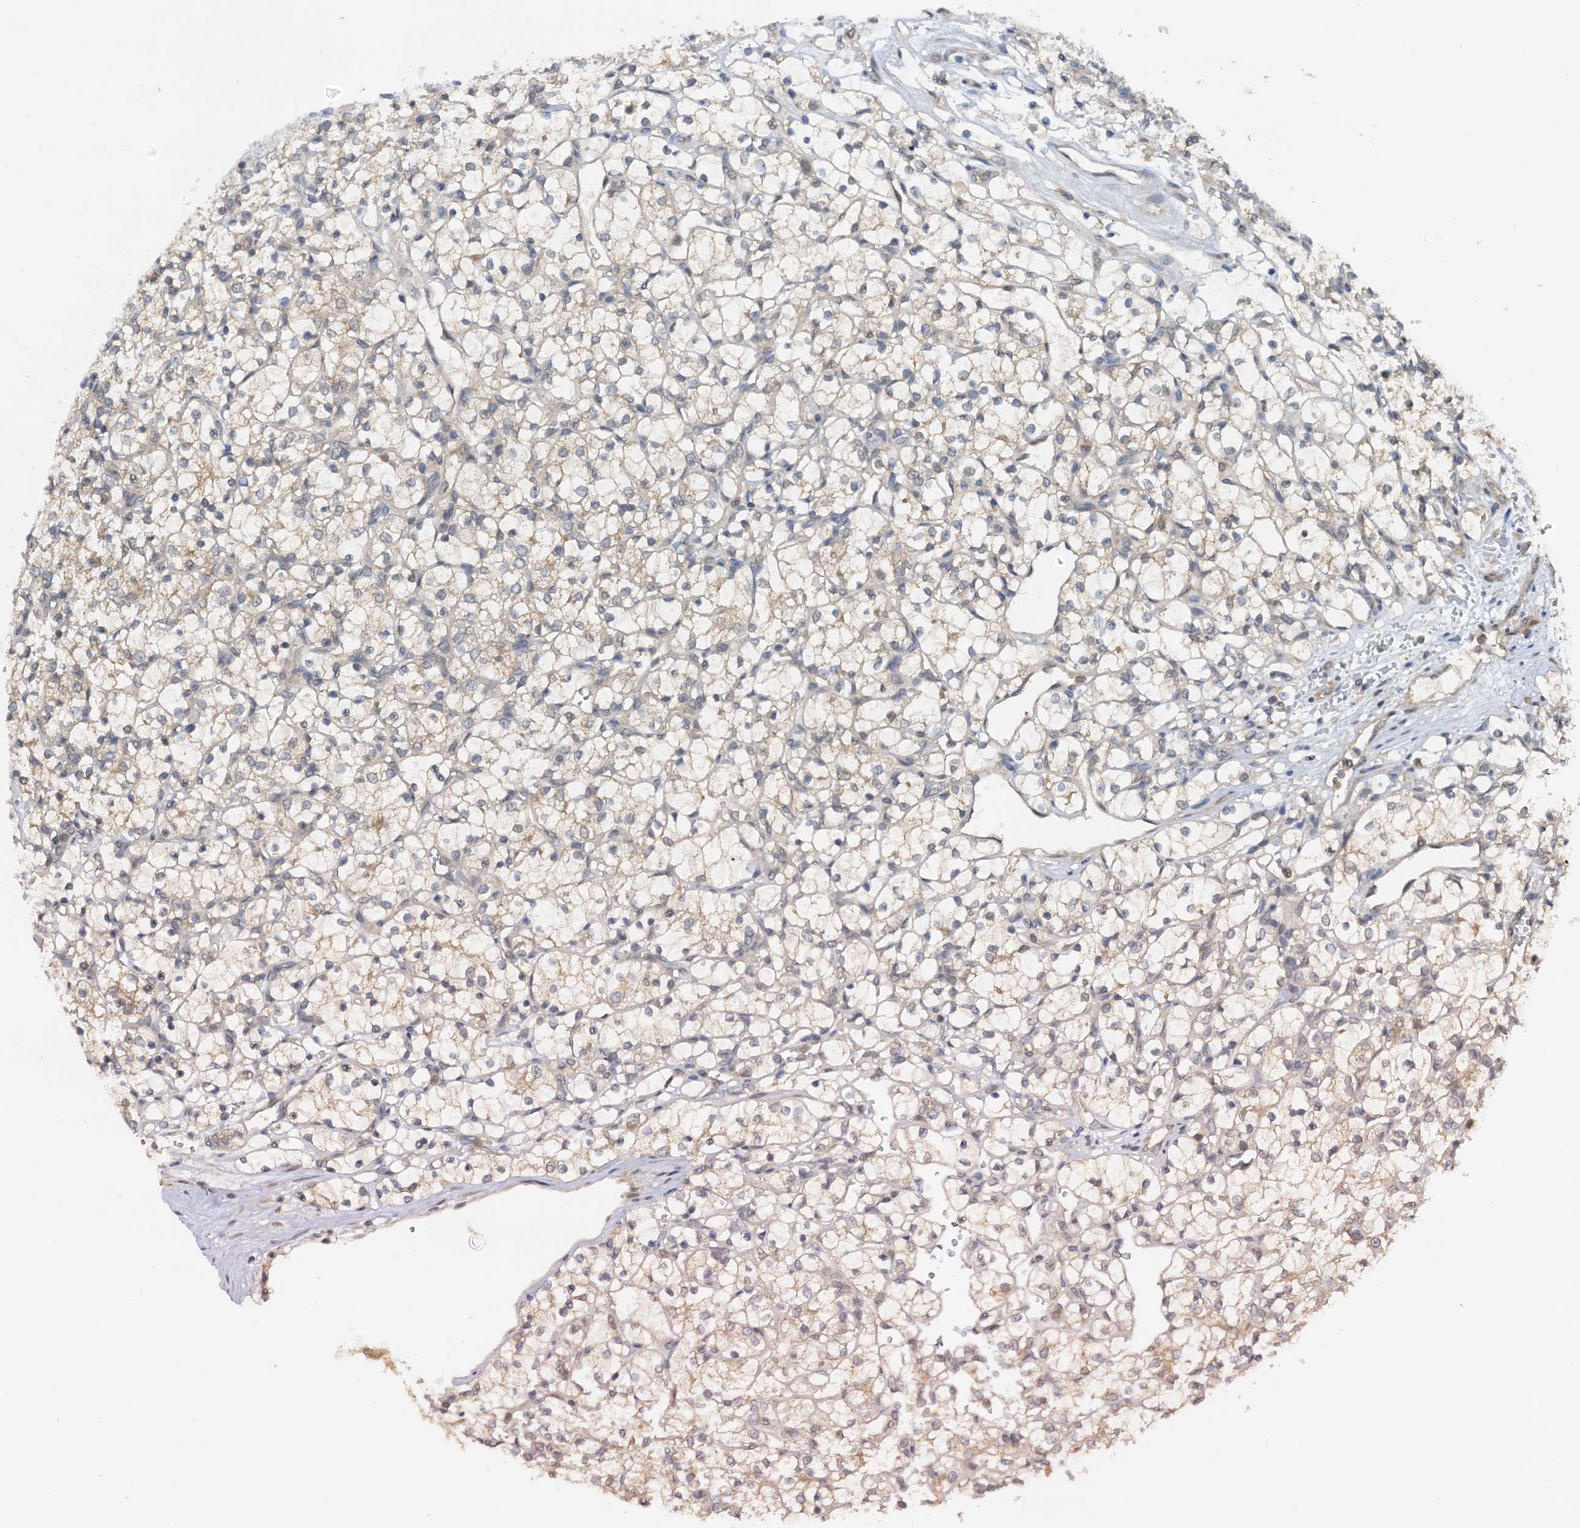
{"staining": {"intensity": "weak", "quantity": "25%-75%", "location": "cytoplasmic/membranous"}, "tissue": "renal cancer", "cell_type": "Tumor cells", "image_type": "cancer", "snomed": [{"axis": "morphology", "description": "Adenocarcinoma, NOS"}, {"axis": "topography", "description": "Kidney"}], "caption": "Human renal adenocarcinoma stained for a protein (brown) exhibits weak cytoplasmic/membranous positive expression in approximately 25%-75% of tumor cells.", "gene": "PTGES3", "patient": {"sex": "female", "age": 69}}